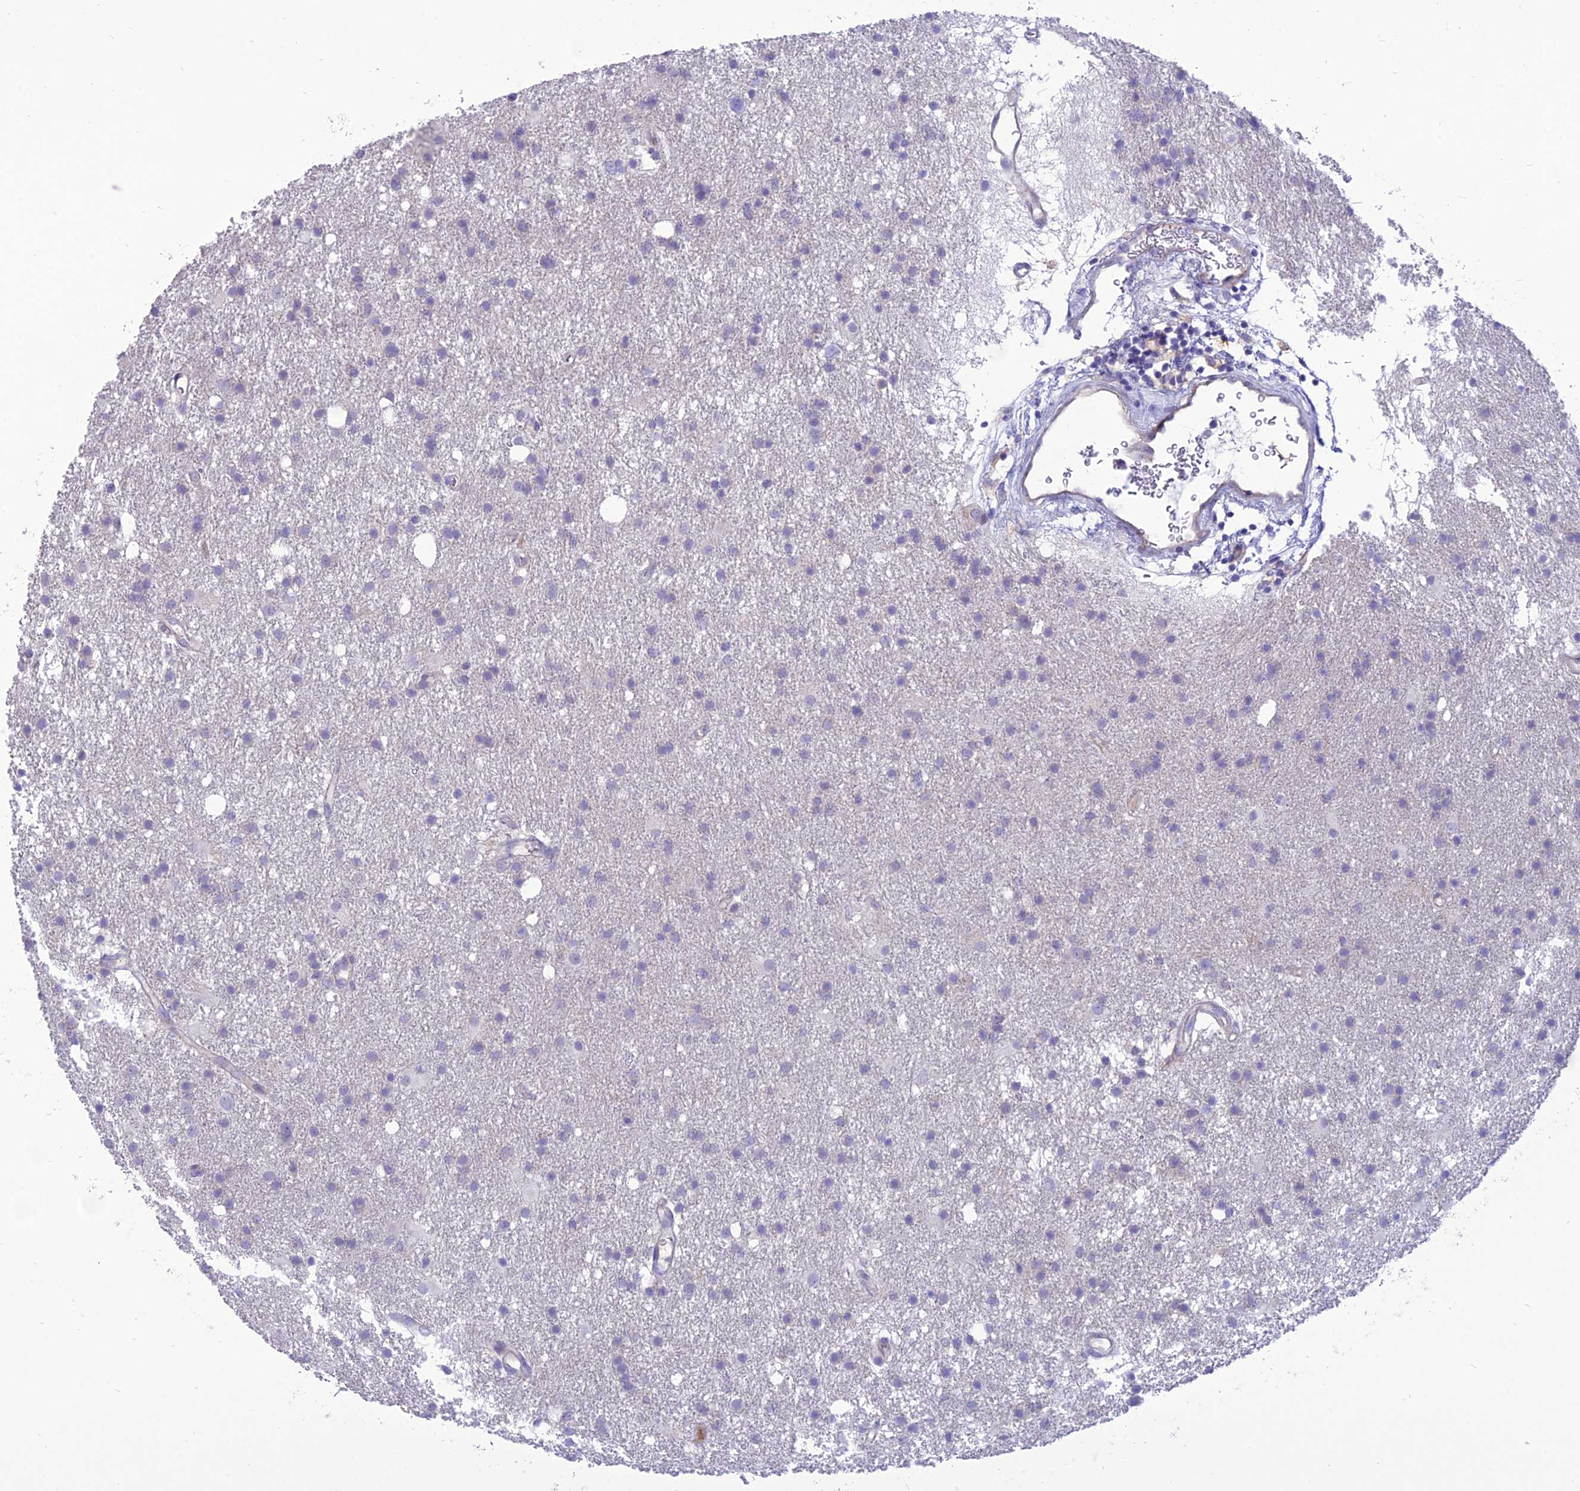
{"staining": {"intensity": "negative", "quantity": "none", "location": "none"}, "tissue": "glioma", "cell_type": "Tumor cells", "image_type": "cancer", "snomed": [{"axis": "morphology", "description": "Glioma, malignant, High grade"}, {"axis": "topography", "description": "Brain"}], "caption": "Histopathology image shows no protein positivity in tumor cells of glioma tissue. The staining is performed using DAB brown chromogen with nuclei counter-stained in using hematoxylin.", "gene": "TEKT3", "patient": {"sex": "male", "age": 77}}